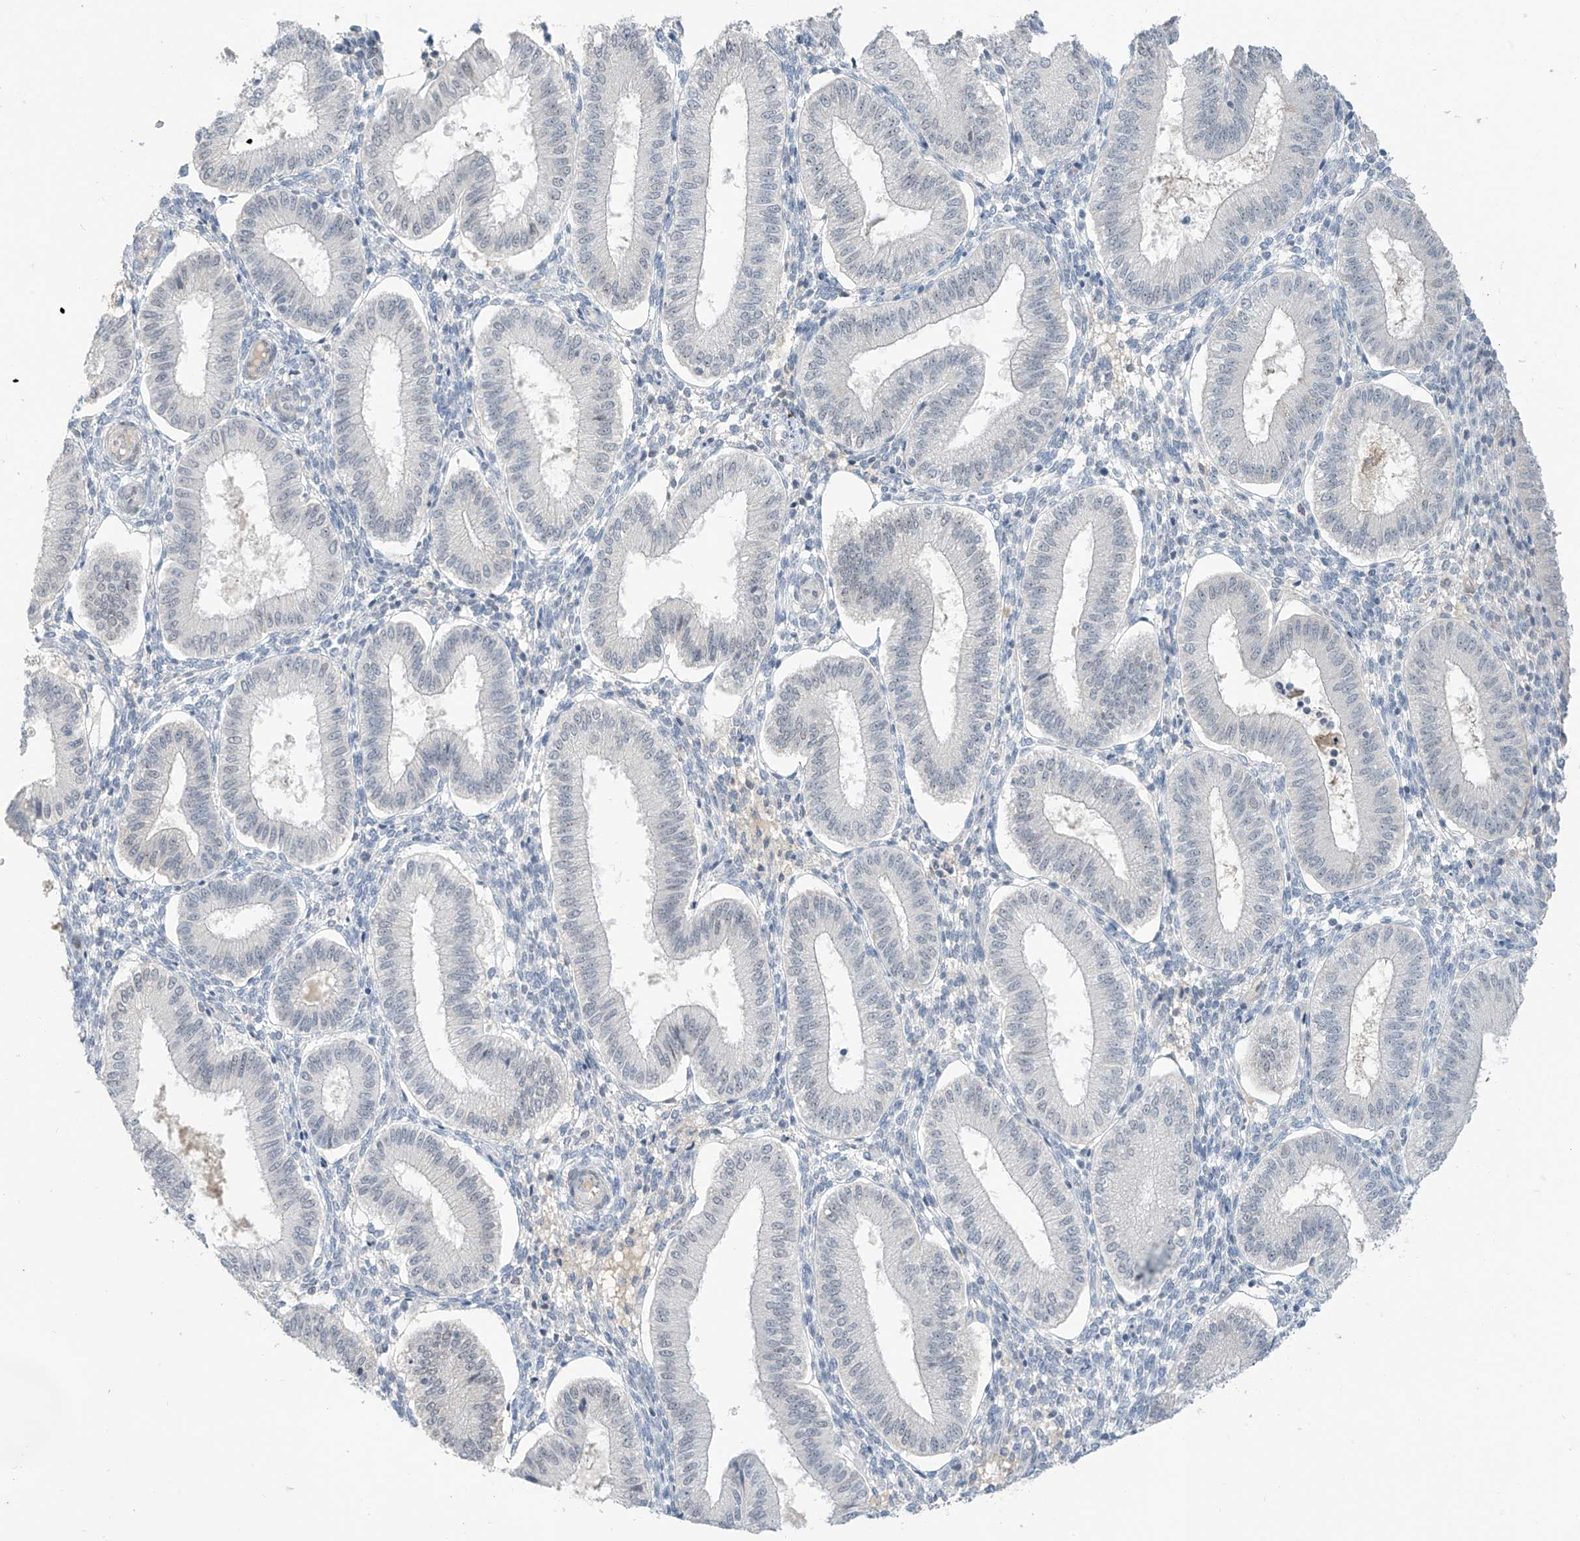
{"staining": {"intensity": "negative", "quantity": "none", "location": "none"}, "tissue": "endometrium", "cell_type": "Cells in endometrial stroma", "image_type": "normal", "snomed": [{"axis": "morphology", "description": "Normal tissue, NOS"}, {"axis": "topography", "description": "Endometrium"}], "caption": "Photomicrograph shows no significant protein expression in cells in endometrial stroma of unremarkable endometrium.", "gene": "METAP1D", "patient": {"sex": "female", "age": 39}}